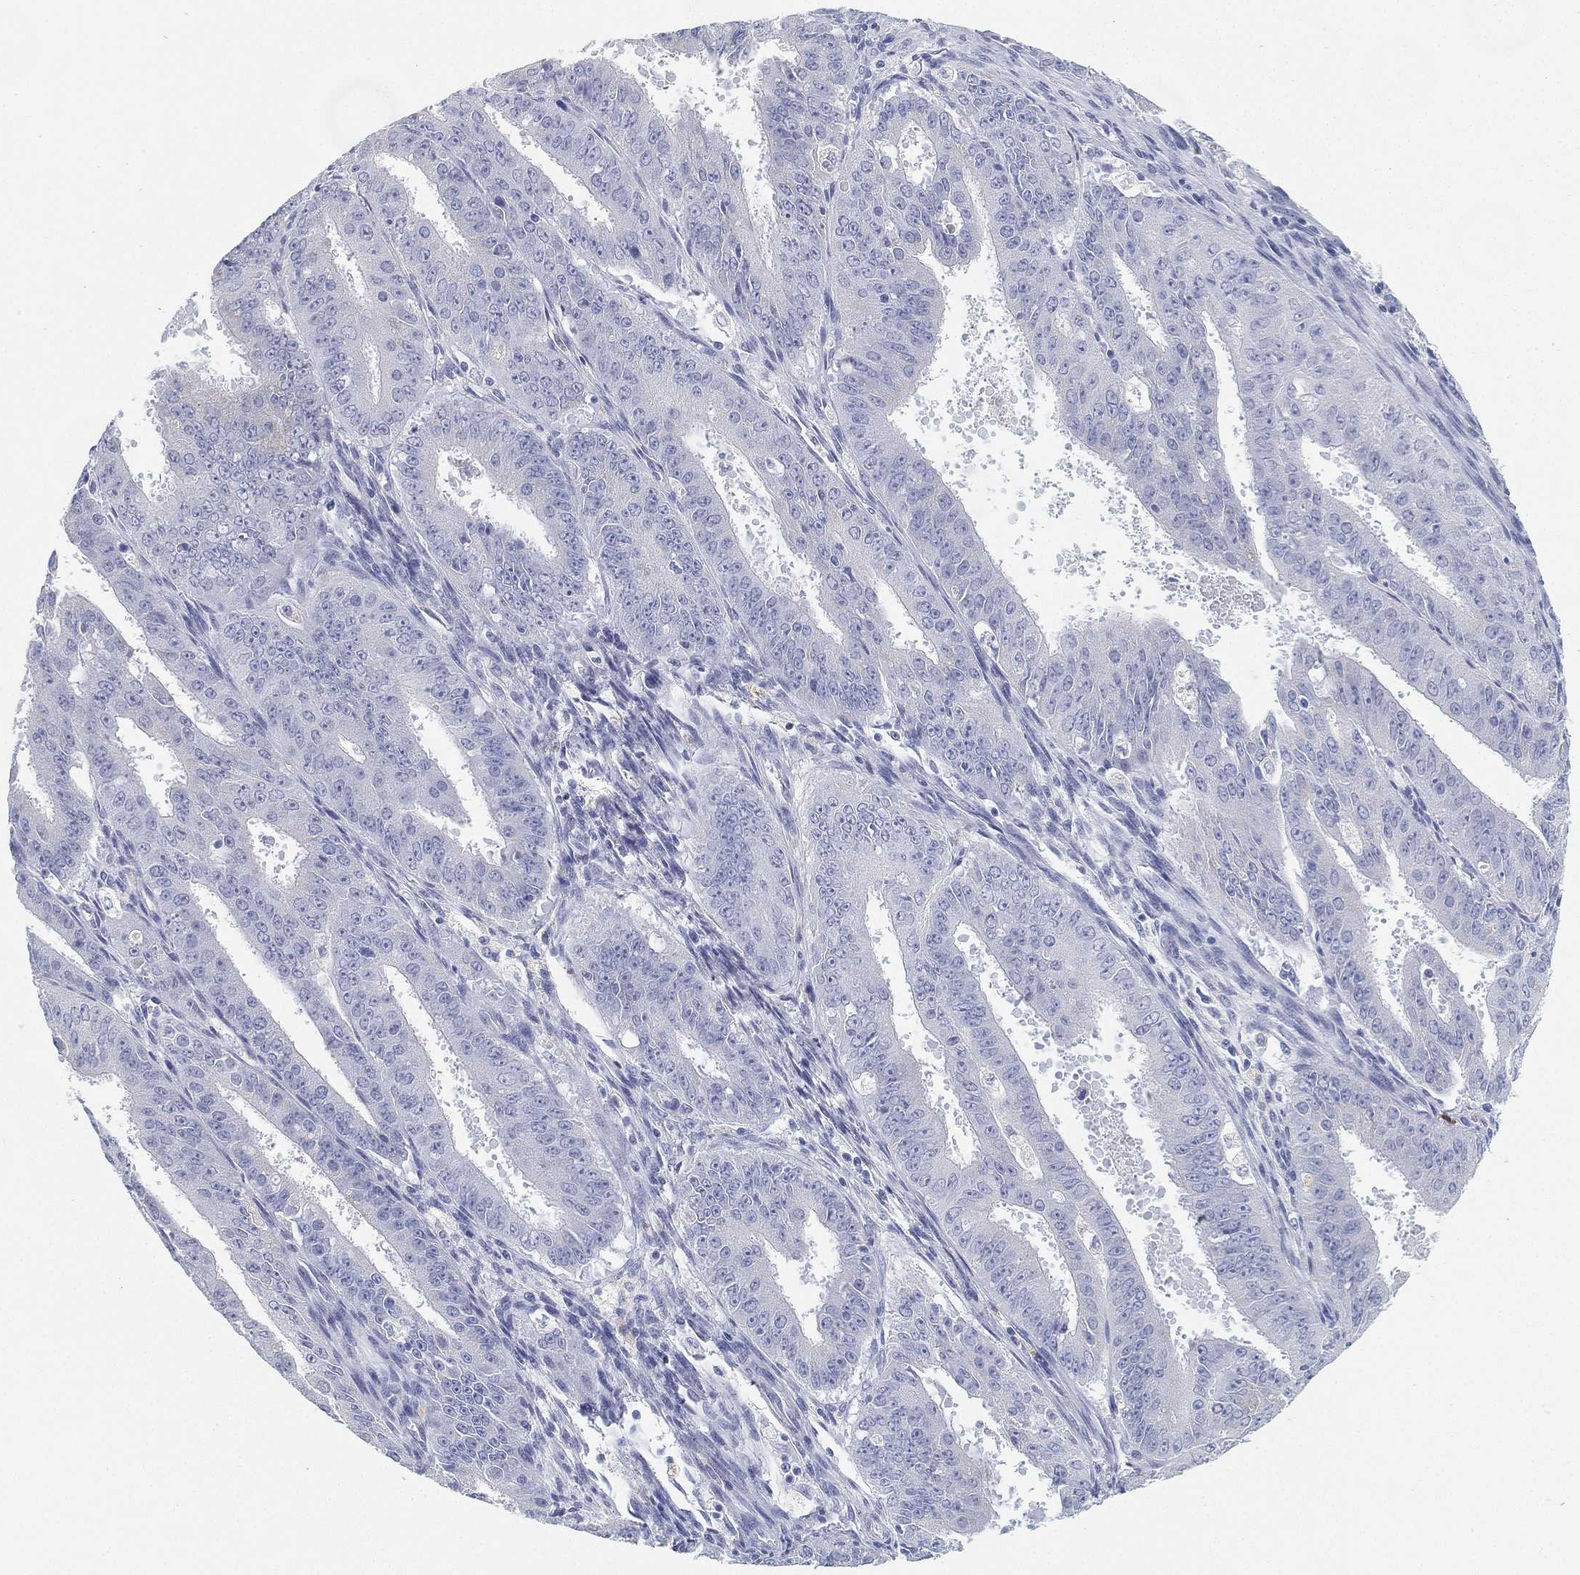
{"staining": {"intensity": "negative", "quantity": "none", "location": "none"}, "tissue": "ovarian cancer", "cell_type": "Tumor cells", "image_type": "cancer", "snomed": [{"axis": "morphology", "description": "Carcinoma, endometroid"}, {"axis": "topography", "description": "Ovary"}], "caption": "Tumor cells are negative for brown protein staining in ovarian endometroid carcinoma.", "gene": "GPR61", "patient": {"sex": "female", "age": 42}}